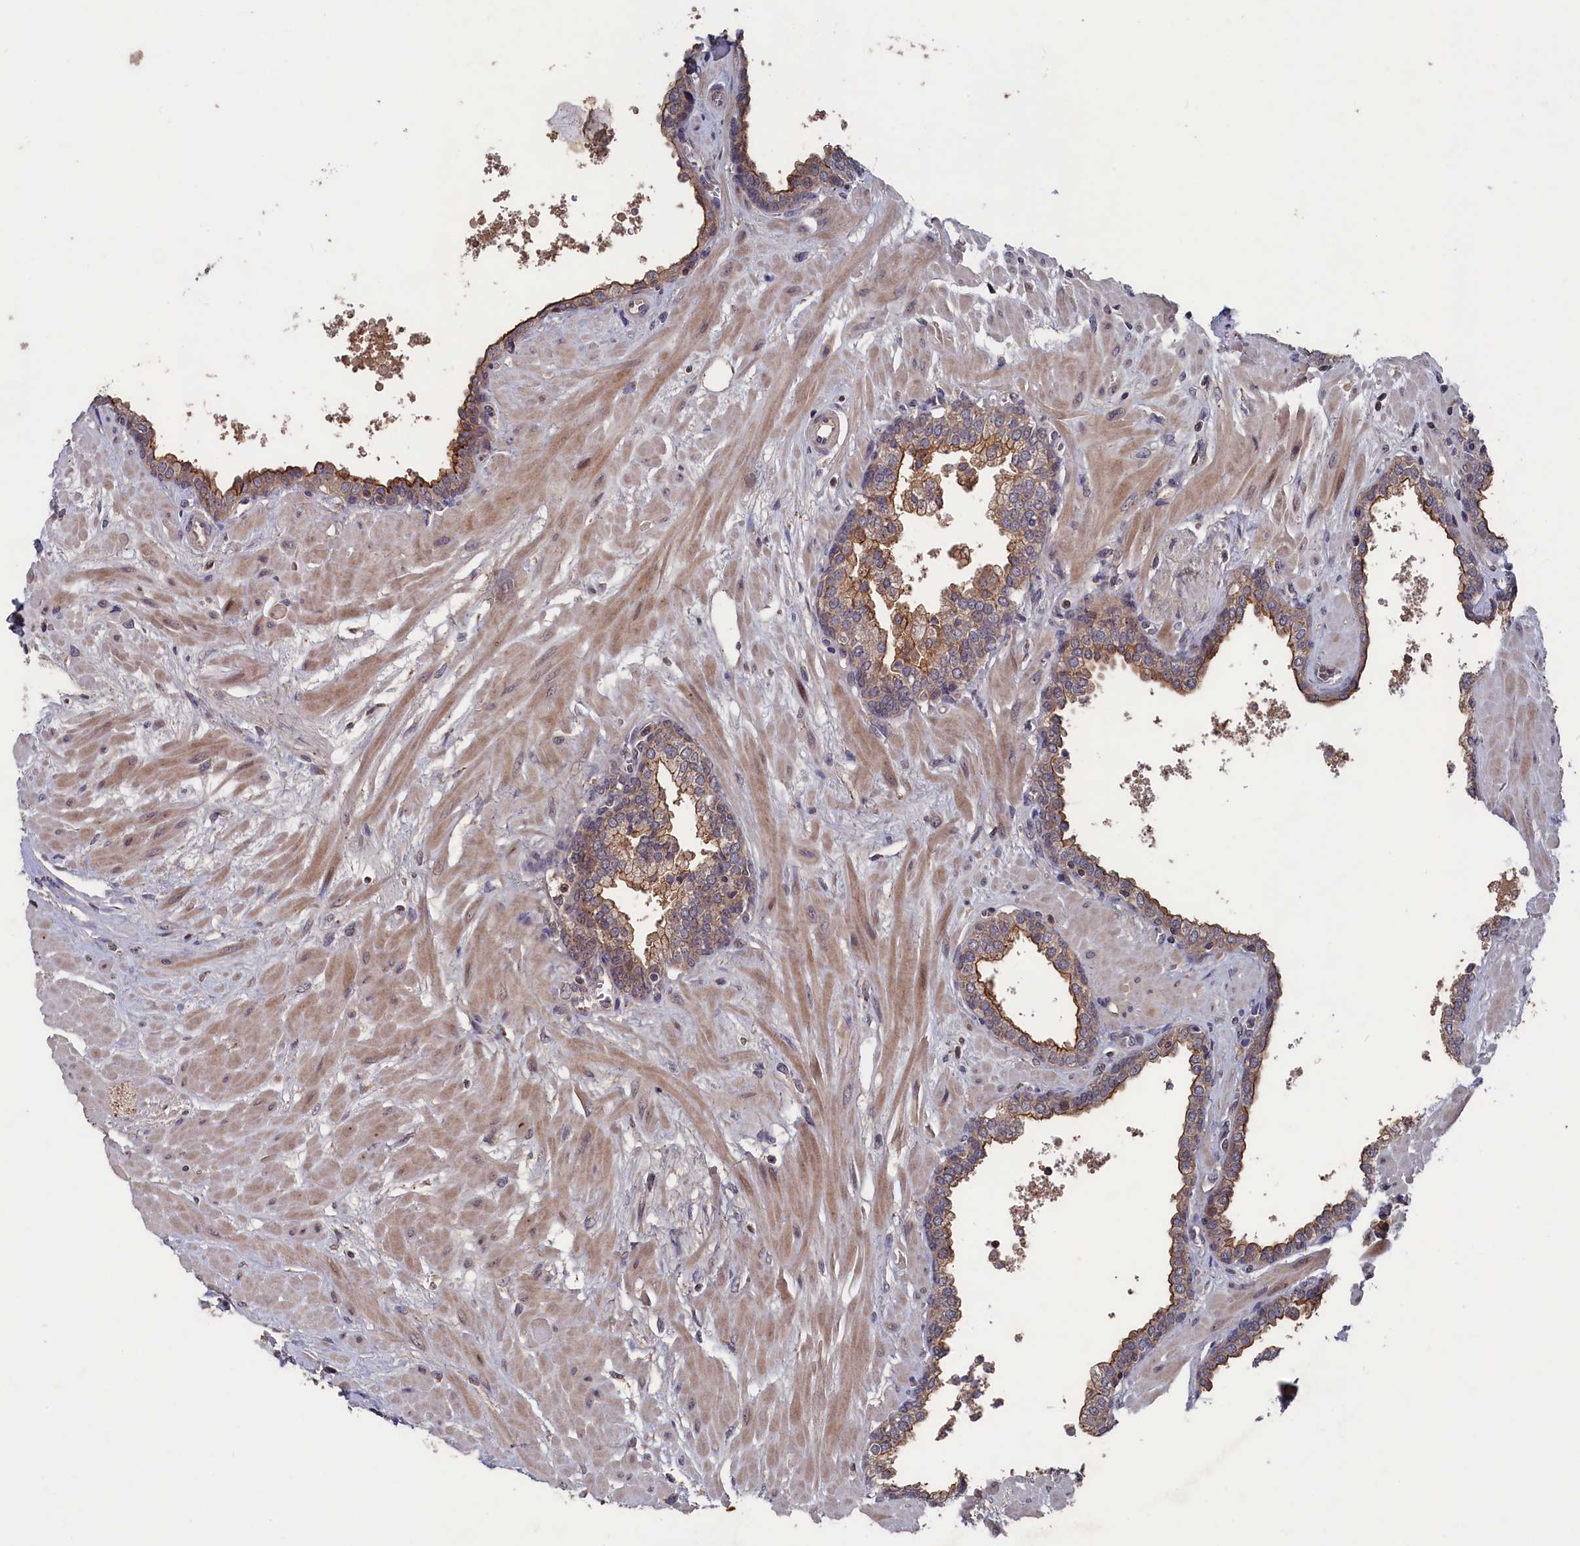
{"staining": {"intensity": "moderate", "quantity": "25%-75%", "location": "cytoplasmic/membranous"}, "tissue": "prostate", "cell_type": "Glandular cells", "image_type": "normal", "snomed": [{"axis": "morphology", "description": "Normal tissue, NOS"}, {"axis": "topography", "description": "Prostate"}], "caption": "Immunohistochemical staining of benign prostate displays 25%-75% levels of moderate cytoplasmic/membranous protein staining in about 25%-75% of glandular cells.", "gene": "TMC5", "patient": {"sex": "male", "age": 60}}